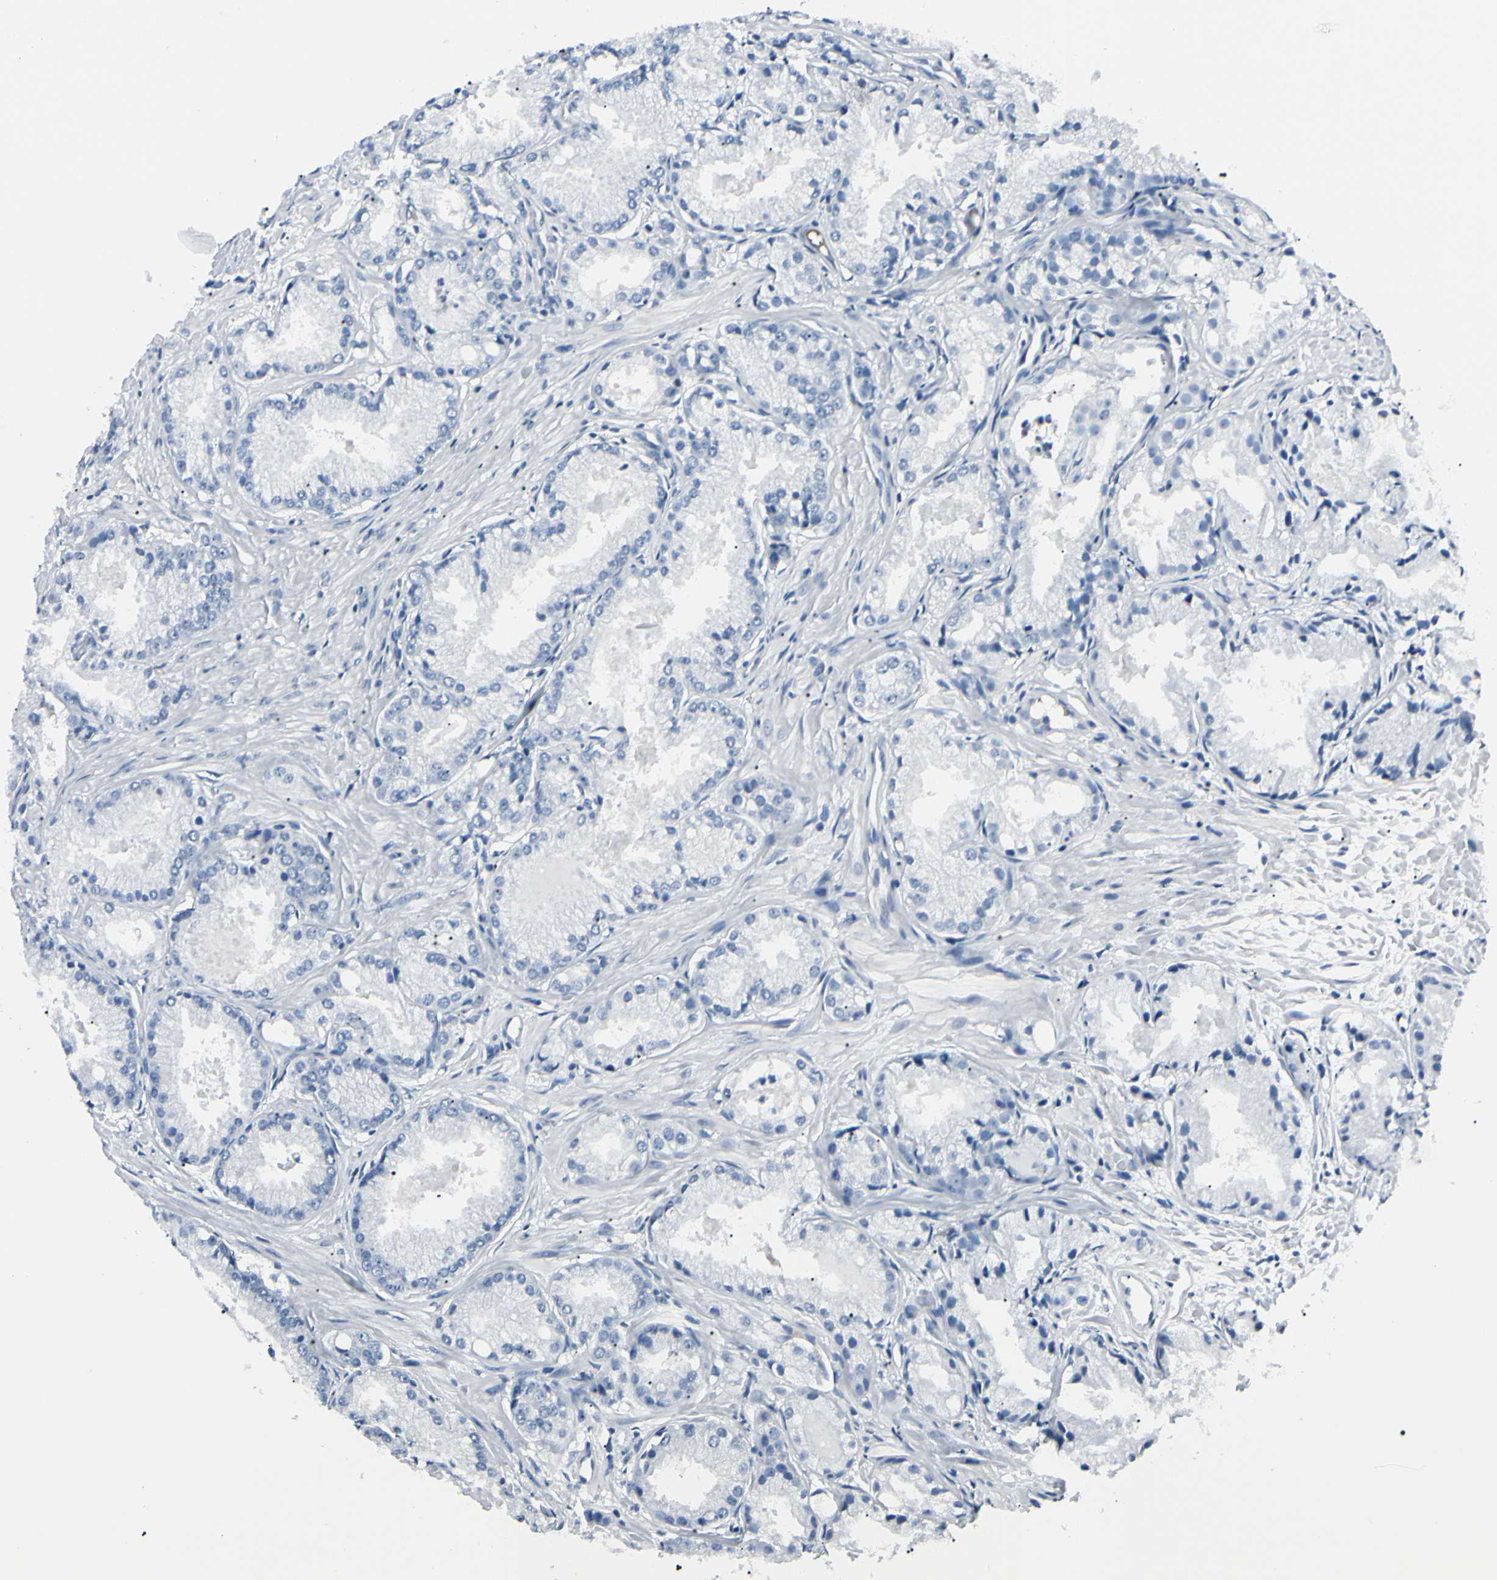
{"staining": {"intensity": "negative", "quantity": "none", "location": "none"}, "tissue": "prostate cancer", "cell_type": "Tumor cells", "image_type": "cancer", "snomed": [{"axis": "morphology", "description": "Adenocarcinoma, Low grade"}, {"axis": "topography", "description": "Prostate"}], "caption": "DAB (3,3'-diaminobenzidine) immunohistochemical staining of low-grade adenocarcinoma (prostate) shows no significant positivity in tumor cells. (DAB (3,3'-diaminobenzidine) immunohistochemistry (IHC) with hematoxylin counter stain).", "gene": "CA2", "patient": {"sex": "male", "age": 72}}